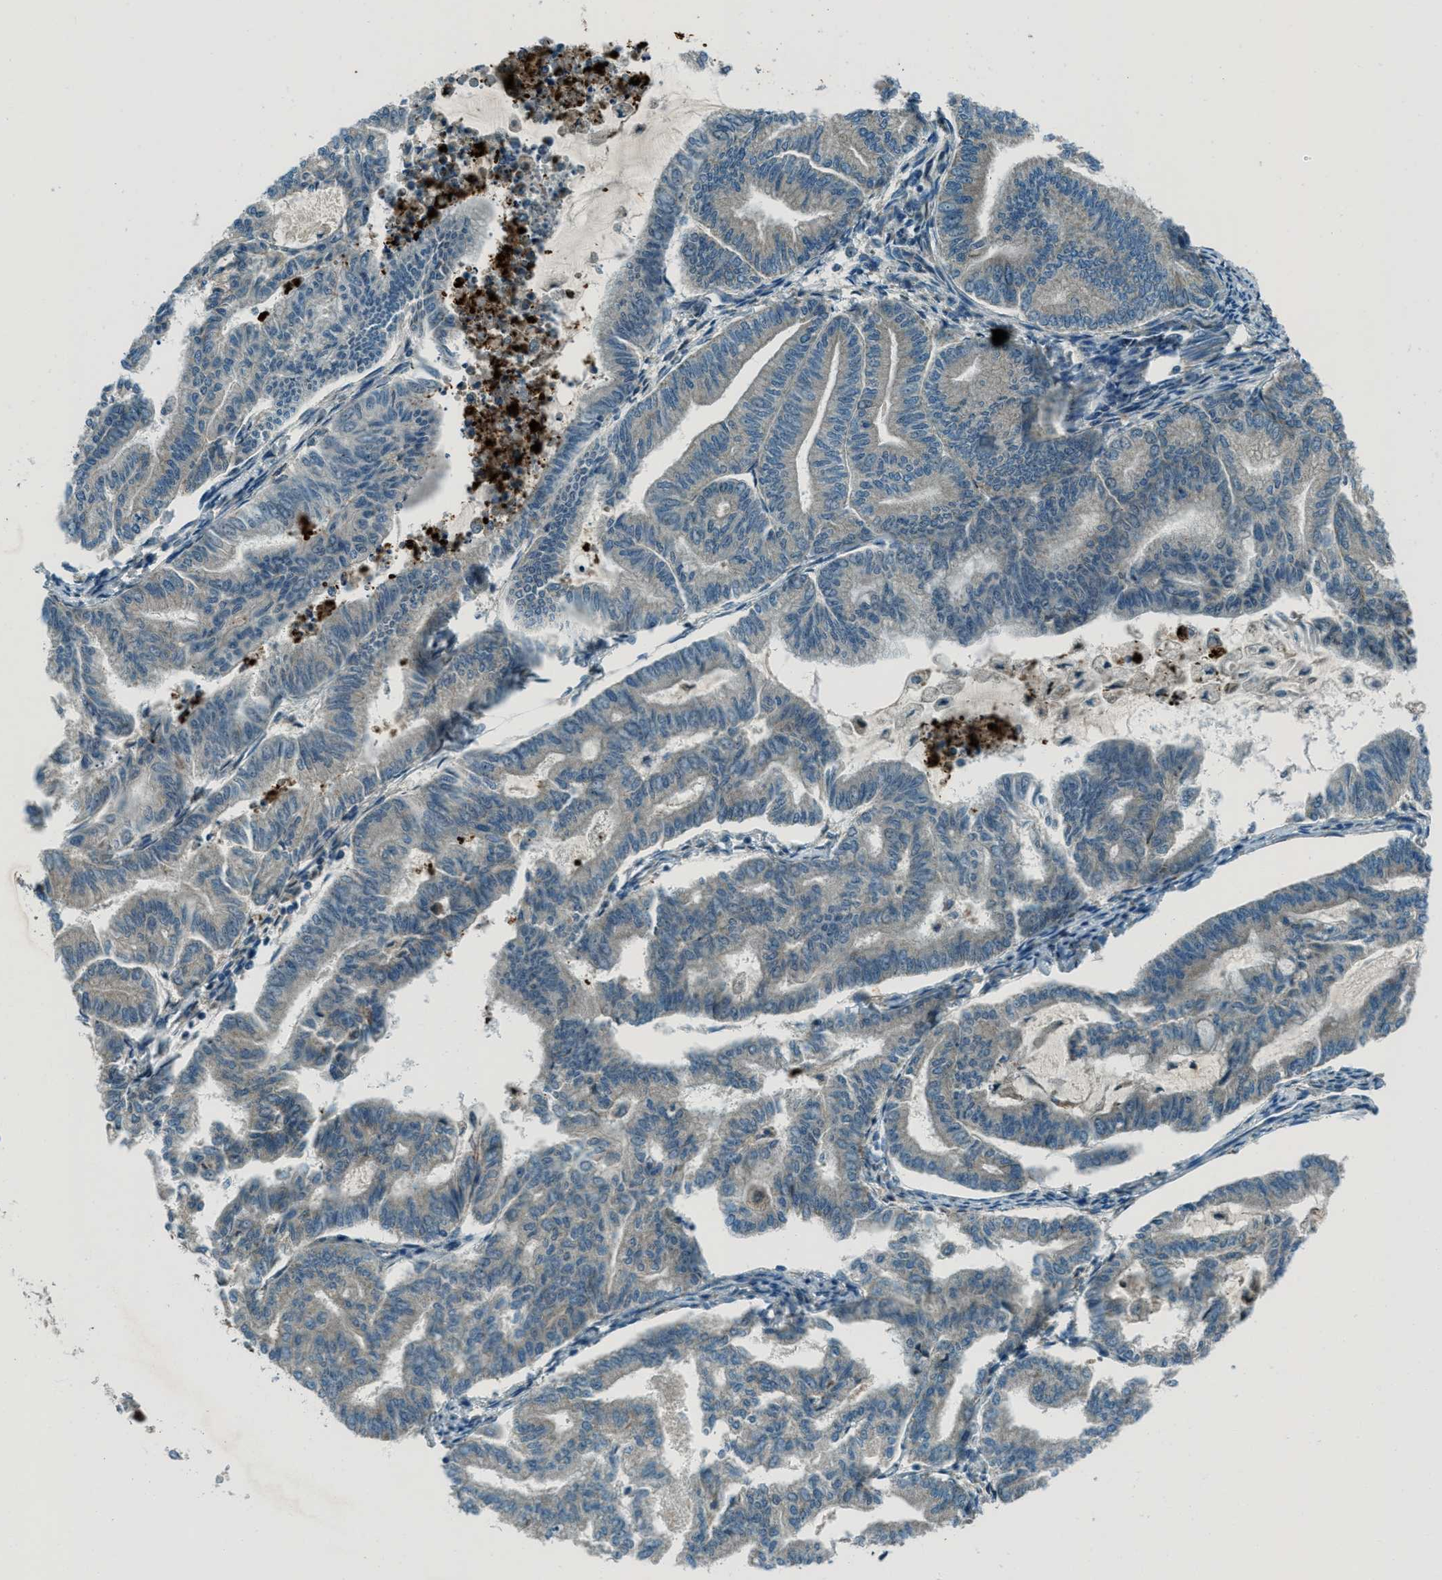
{"staining": {"intensity": "negative", "quantity": "none", "location": "none"}, "tissue": "endometrial cancer", "cell_type": "Tumor cells", "image_type": "cancer", "snomed": [{"axis": "morphology", "description": "Adenocarcinoma, NOS"}, {"axis": "topography", "description": "Endometrium"}], "caption": "Histopathology image shows no protein positivity in tumor cells of endometrial adenocarcinoma tissue. (Brightfield microscopy of DAB immunohistochemistry at high magnification).", "gene": "FAR1", "patient": {"sex": "female", "age": 79}}